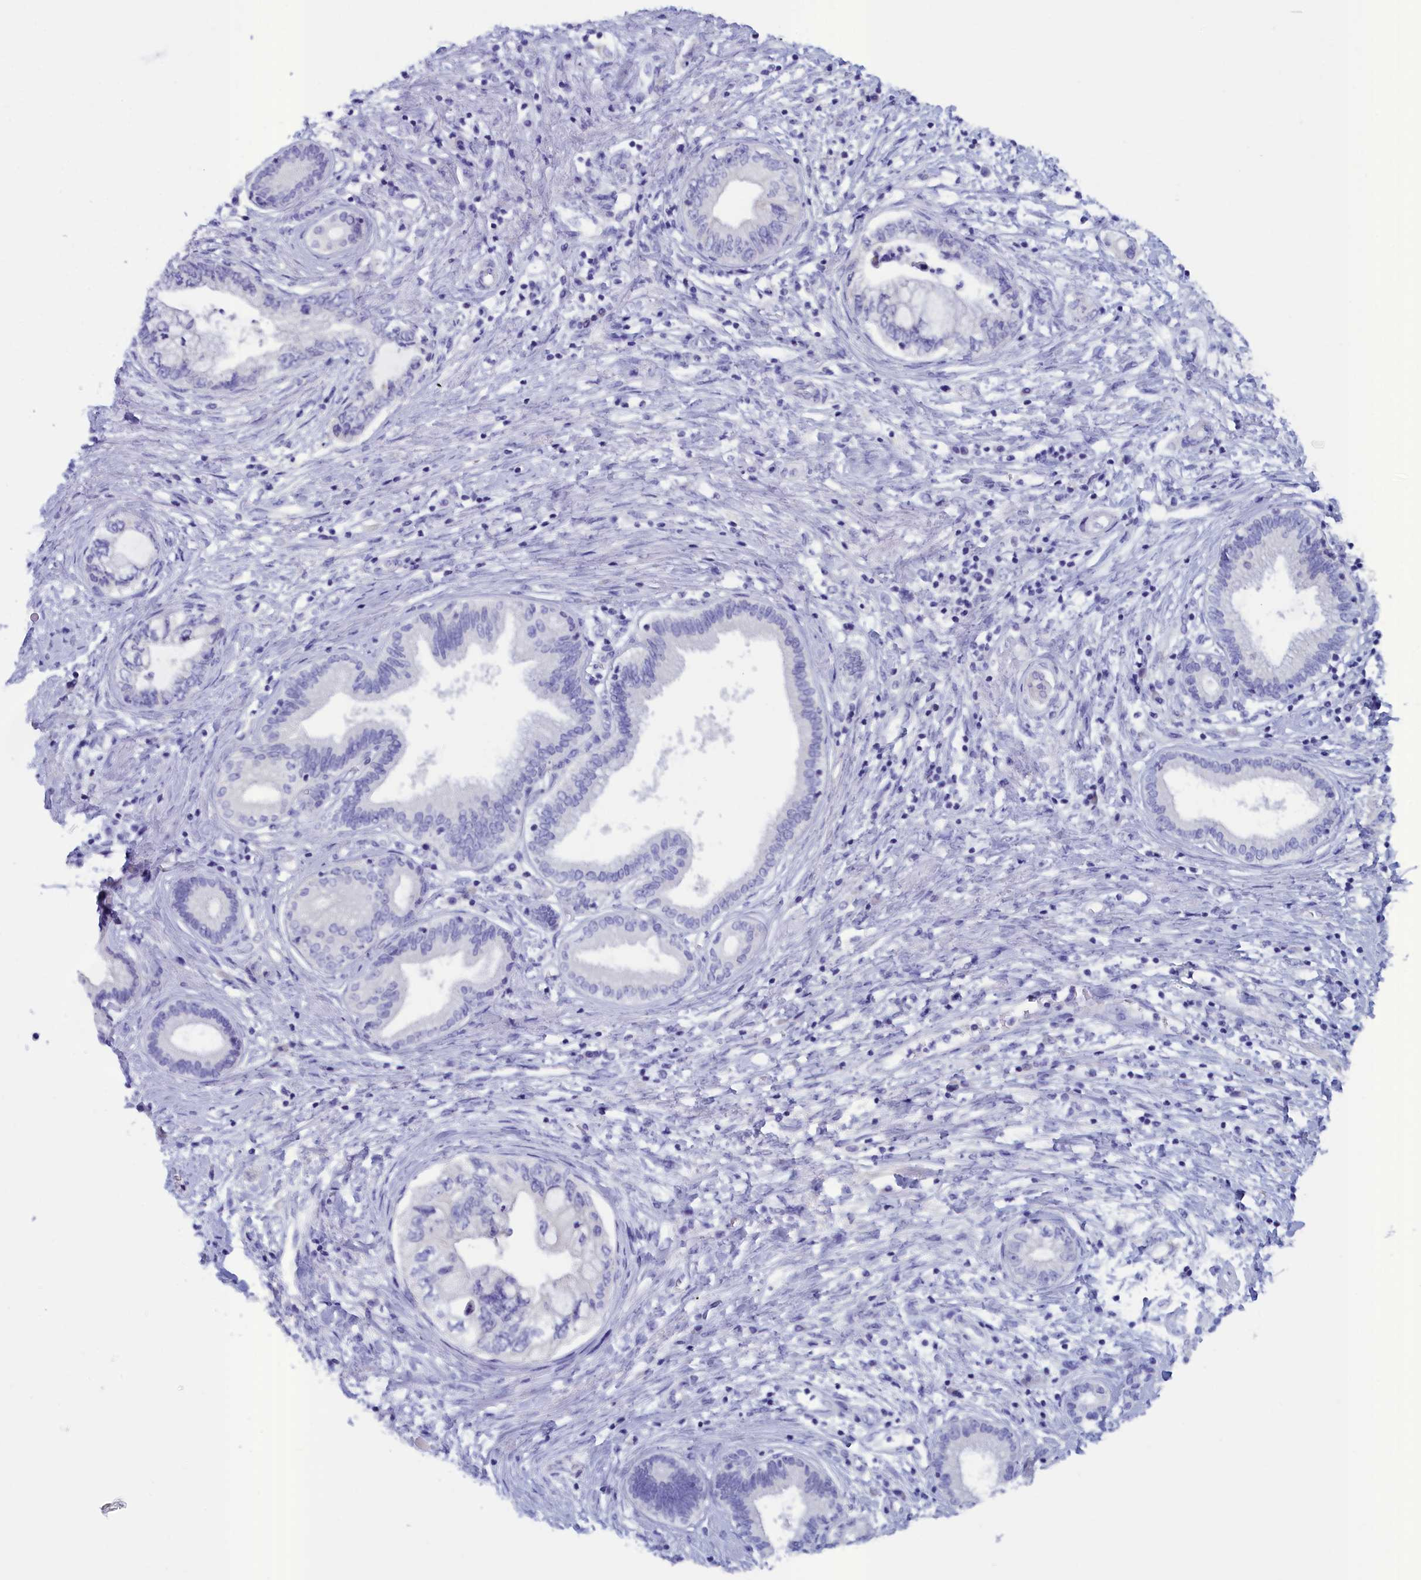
{"staining": {"intensity": "negative", "quantity": "none", "location": "none"}, "tissue": "pancreatic cancer", "cell_type": "Tumor cells", "image_type": "cancer", "snomed": [{"axis": "morphology", "description": "Adenocarcinoma, NOS"}, {"axis": "topography", "description": "Pancreas"}], "caption": "Immunohistochemical staining of pancreatic cancer displays no significant staining in tumor cells. Nuclei are stained in blue.", "gene": "ANKRD2", "patient": {"sex": "female", "age": 73}}